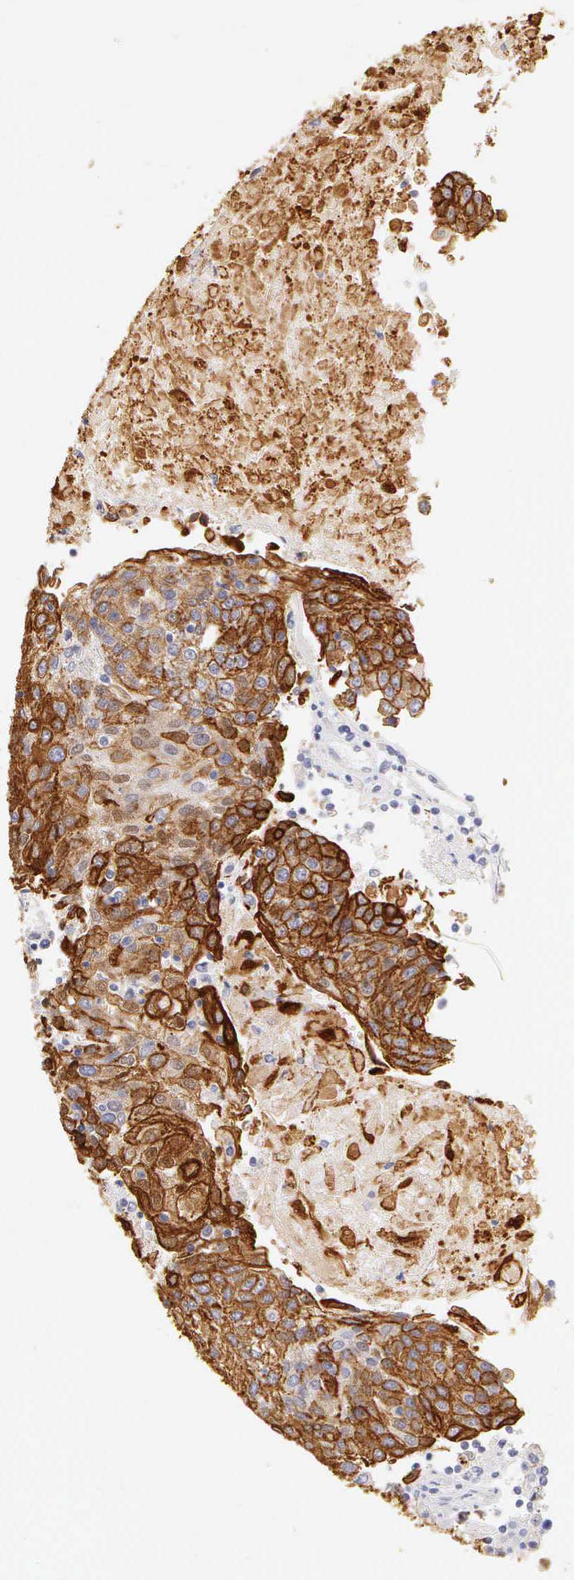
{"staining": {"intensity": "strong", "quantity": ">75%", "location": "cytoplasmic/membranous"}, "tissue": "urothelial cancer", "cell_type": "Tumor cells", "image_type": "cancer", "snomed": [{"axis": "morphology", "description": "Urothelial carcinoma, High grade"}, {"axis": "topography", "description": "Urinary bladder"}], "caption": "Protein staining displays strong cytoplasmic/membranous expression in approximately >75% of tumor cells in urothelial cancer.", "gene": "KRT17", "patient": {"sex": "female", "age": 85}}